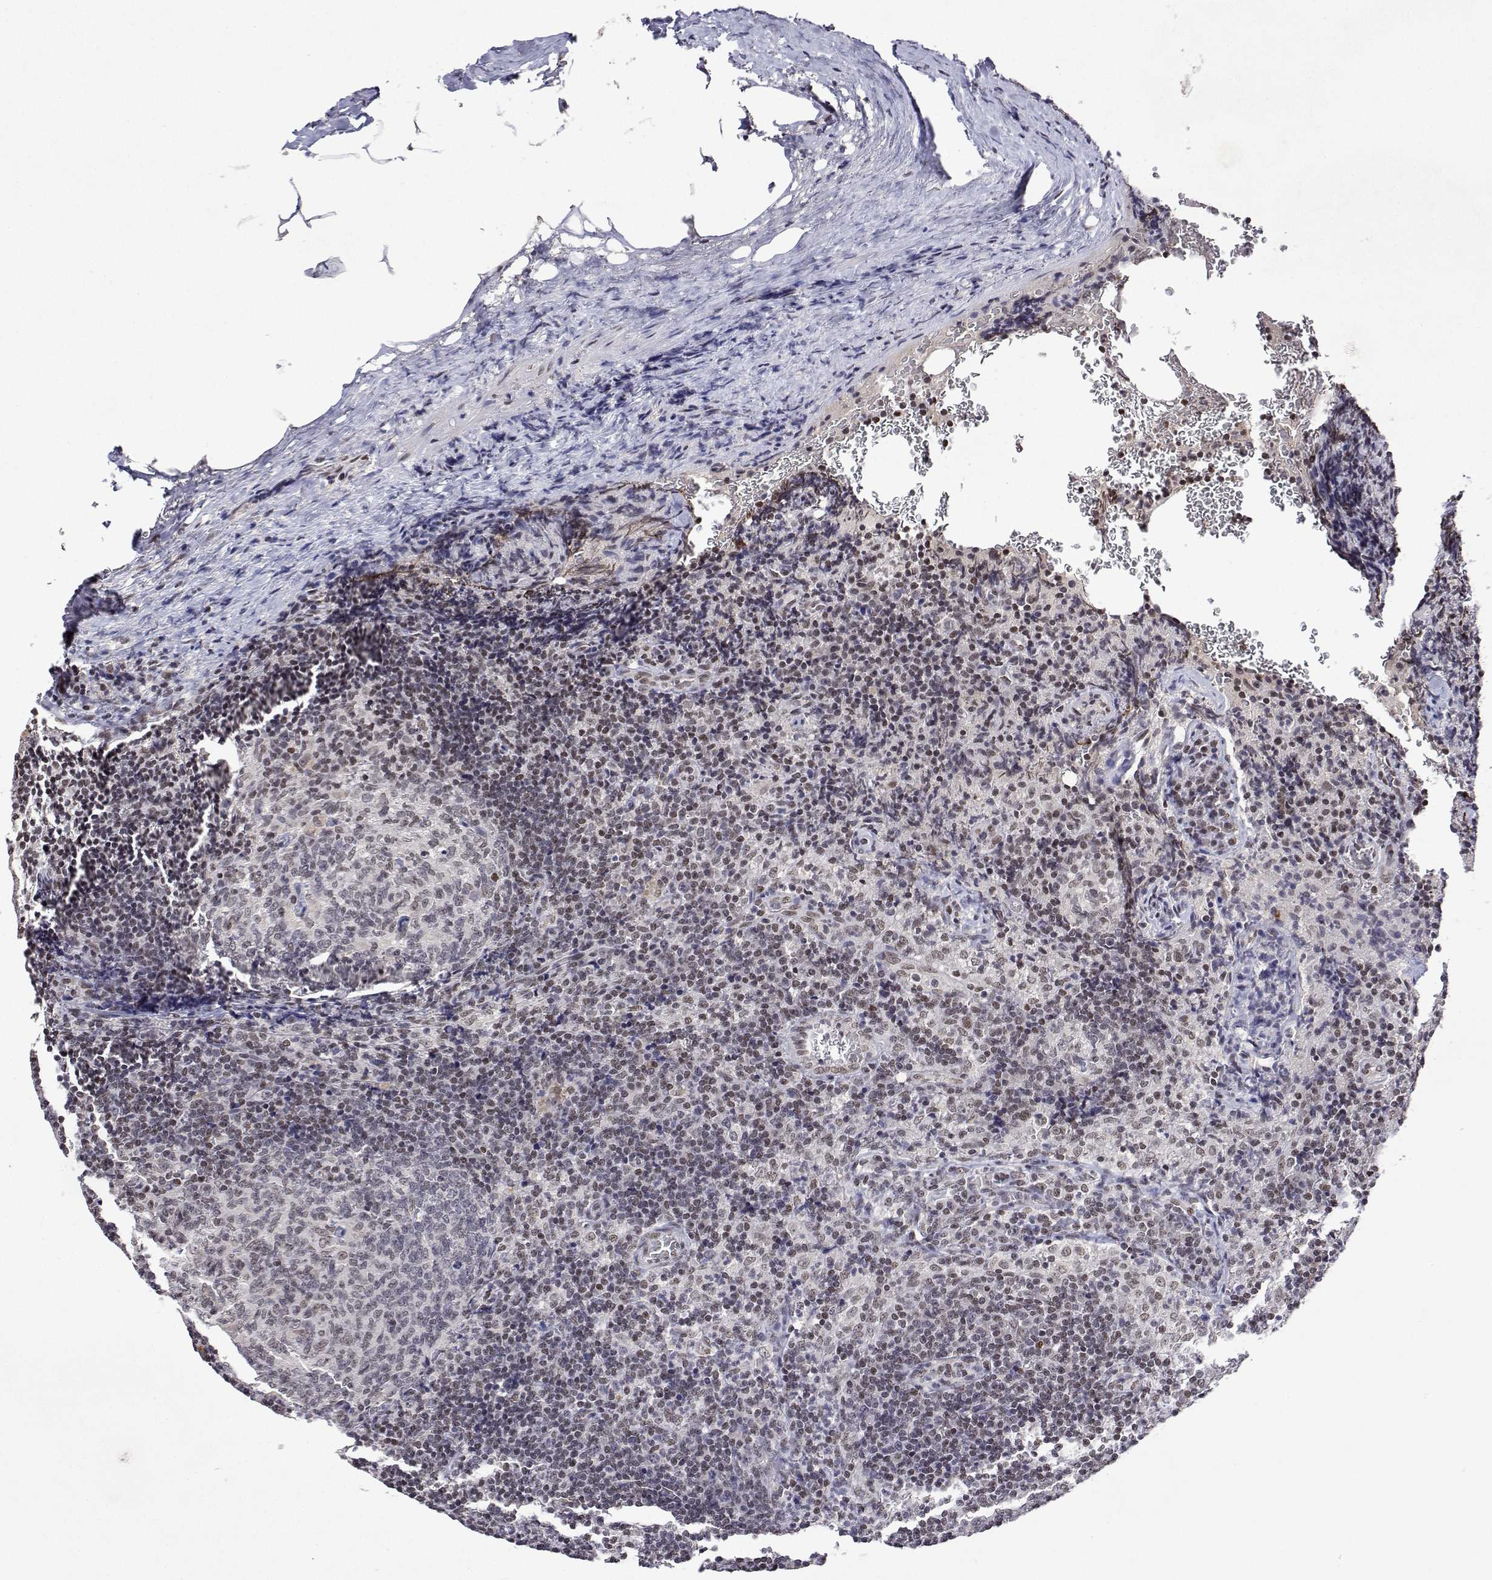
{"staining": {"intensity": "negative", "quantity": "none", "location": "none"}, "tissue": "lymph node", "cell_type": "Germinal center cells", "image_type": "normal", "snomed": [{"axis": "morphology", "description": "Normal tissue, NOS"}, {"axis": "topography", "description": "Lymph node"}], "caption": "Germinal center cells show no significant positivity in benign lymph node. (DAB immunohistochemistry (IHC), high magnification).", "gene": "XPC", "patient": {"sex": "male", "age": 67}}